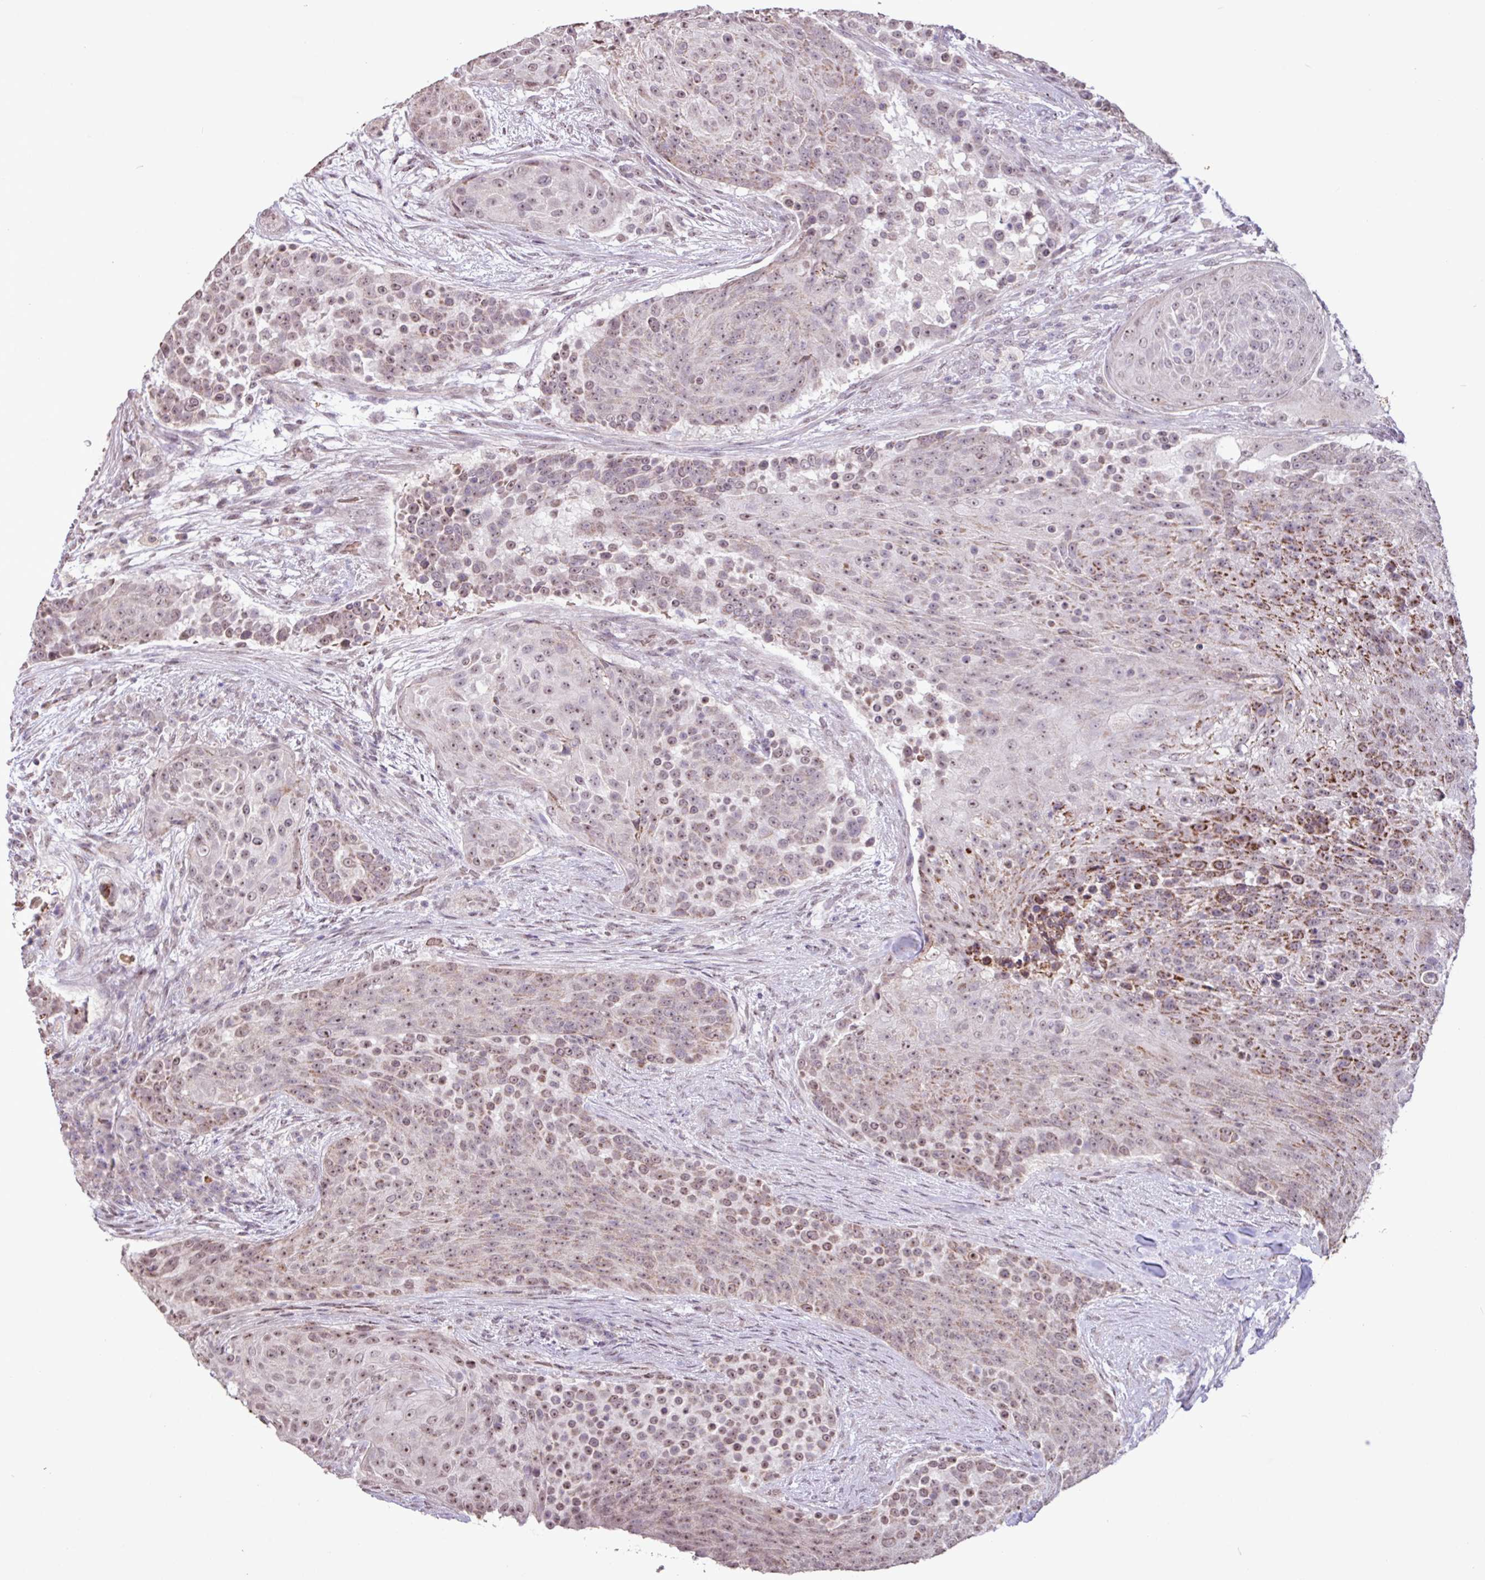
{"staining": {"intensity": "weak", "quantity": ">75%", "location": "nuclear"}, "tissue": "urothelial cancer", "cell_type": "Tumor cells", "image_type": "cancer", "snomed": [{"axis": "morphology", "description": "Urothelial carcinoma, High grade"}, {"axis": "topography", "description": "Urinary bladder"}], "caption": "Urothelial cancer stained with DAB IHC displays low levels of weak nuclear positivity in approximately >75% of tumor cells. Immunohistochemistry (ihc) stains the protein of interest in brown and the nuclei are stained blue.", "gene": "L3MBTL3", "patient": {"sex": "female", "age": 63}}